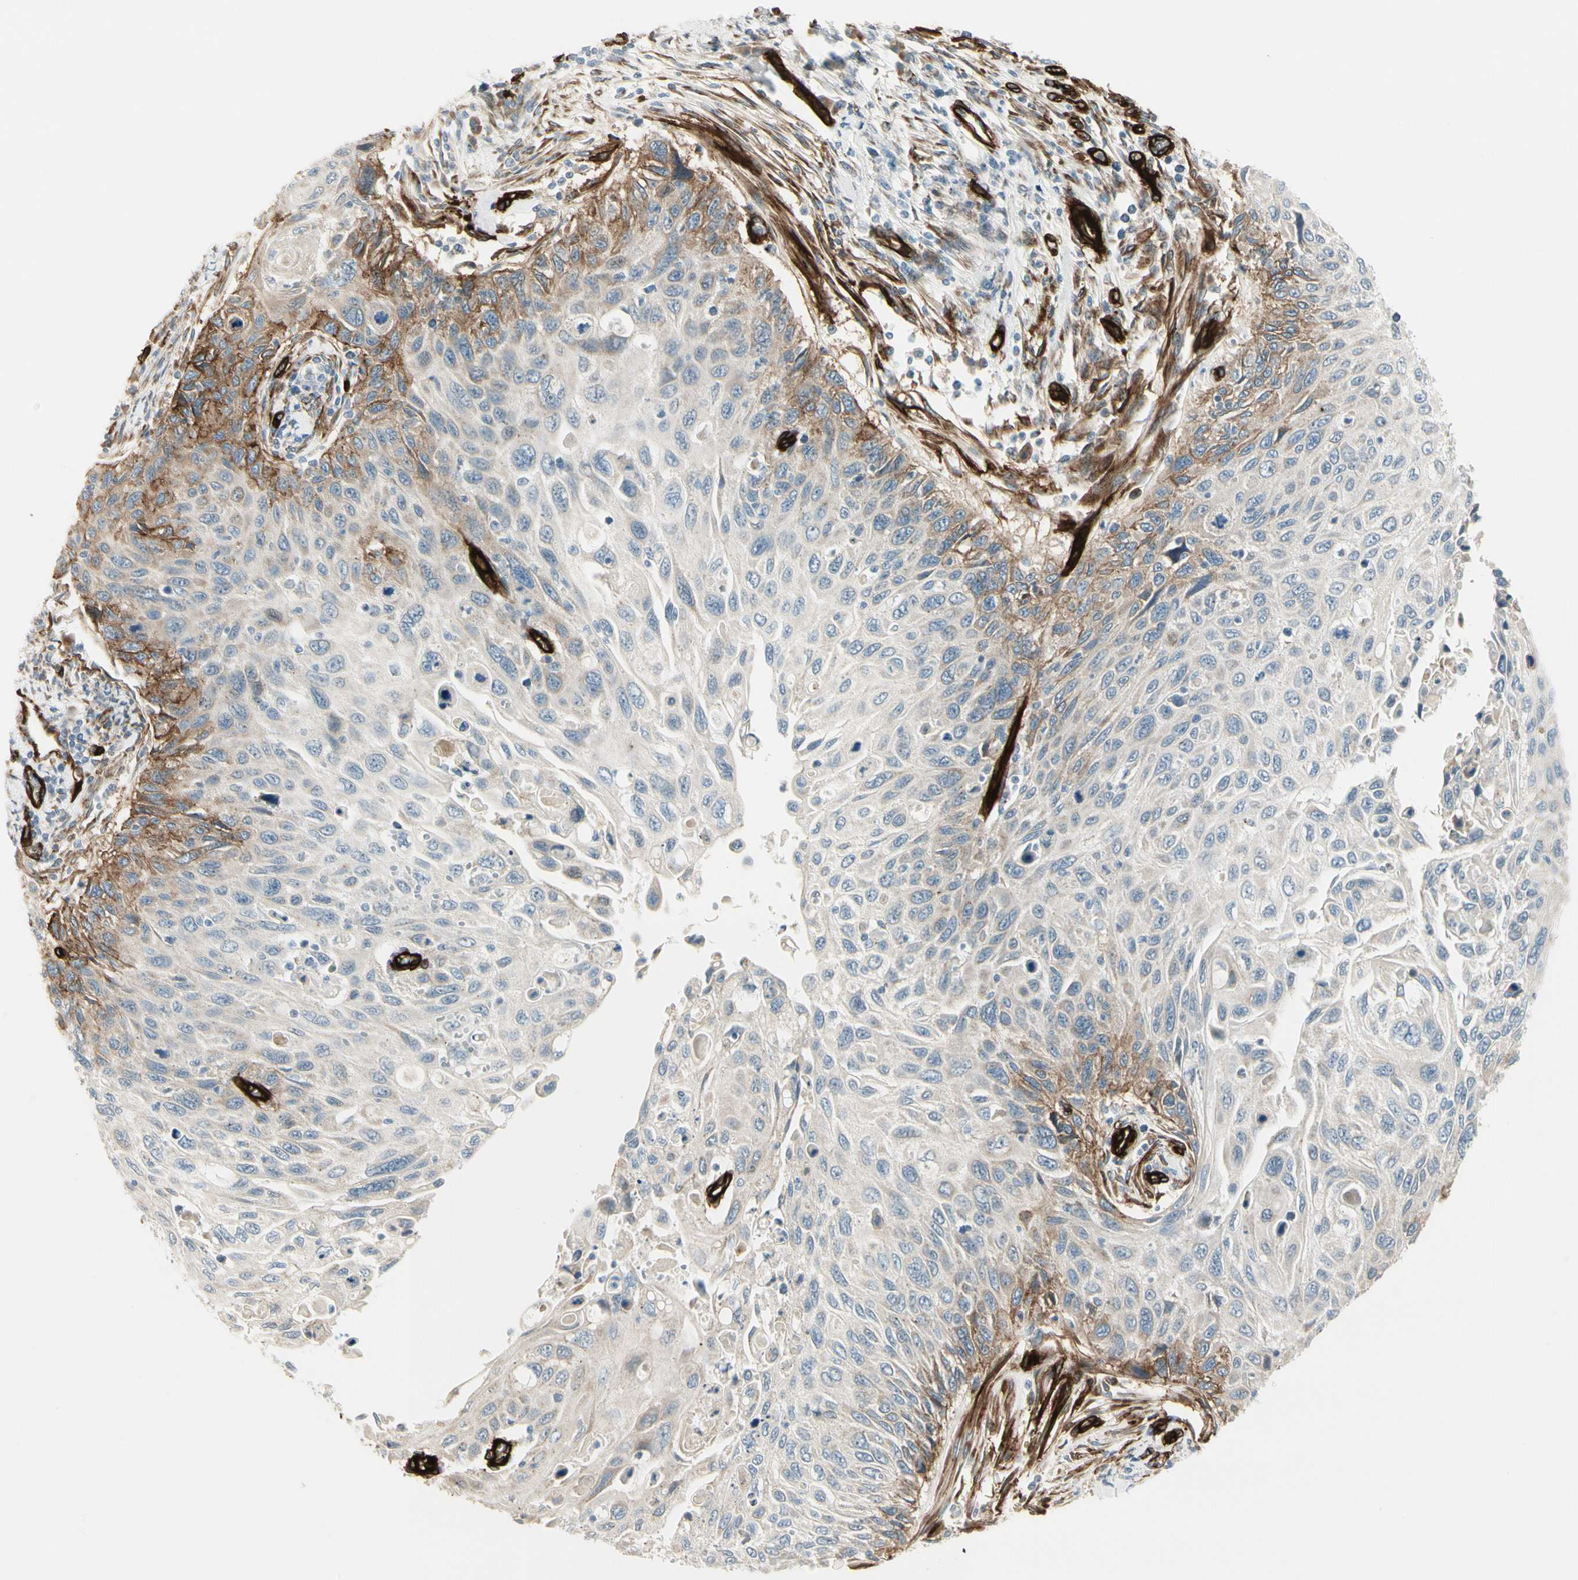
{"staining": {"intensity": "moderate", "quantity": "<25%", "location": "cytoplasmic/membranous"}, "tissue": "cervical cancer", "cell_type": "Tumor cells", "image_type": "cancer", "snomed": [{"axis": "morphology", "description": "Squamous cell carcinoma, NOS"}, {"axis": "topography", "description": "Cervix"}], "caption": "Immunohistochemical staining of squamous cell carcinoma (cervical) exhibits moderate cytoplasmic/membranous protein expression in approximately <25% of tumor cells. The staining was performed using DAB (3,3'-diaminobenzidine) to visualize the protein expression in brown, while the nuclei were stained in blue with hematoxylin (Magnification: 20x).", "gene": "MCAM", "patient": {"sex": "female", "age": 70}}